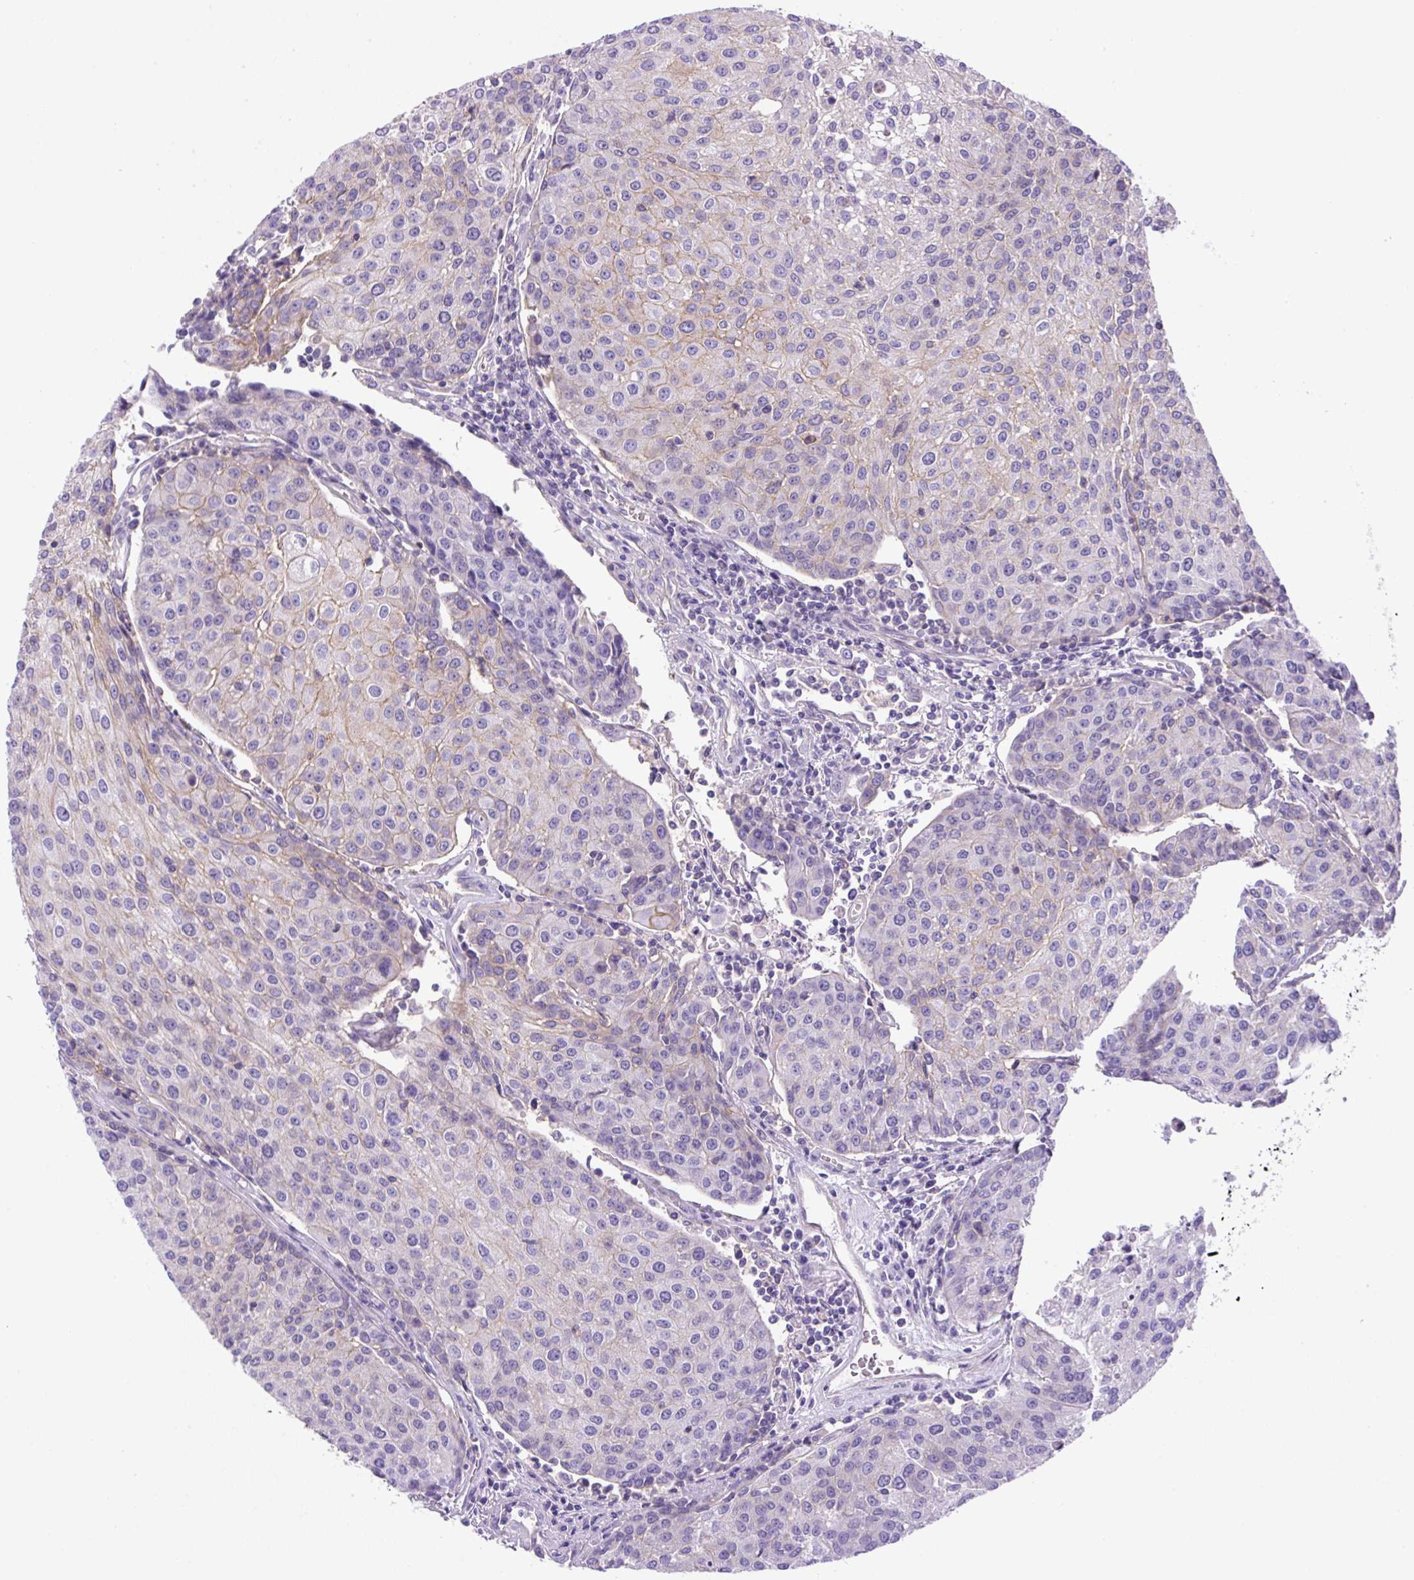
{"staining": {"intensity": "weak", "quantity": "<25%", "location": "cytoplasmic/membranous"}, "tissue": "urothelial cancer", "cell_type": "Tumor cells", "image_type": "cancer", "snomed": [{"axis": "morphology", "description": "Urothelial carcinoma, High grade"}, {"axis": "topography", "description": "Urinary bladder"}], "caption": "This is a micrograph of immunohistochemistry staining of urothelial cancer, which shows no positivity in tumor cells.", "gene": "NPTN", "patient": {"sex": "female", "age": 85}}